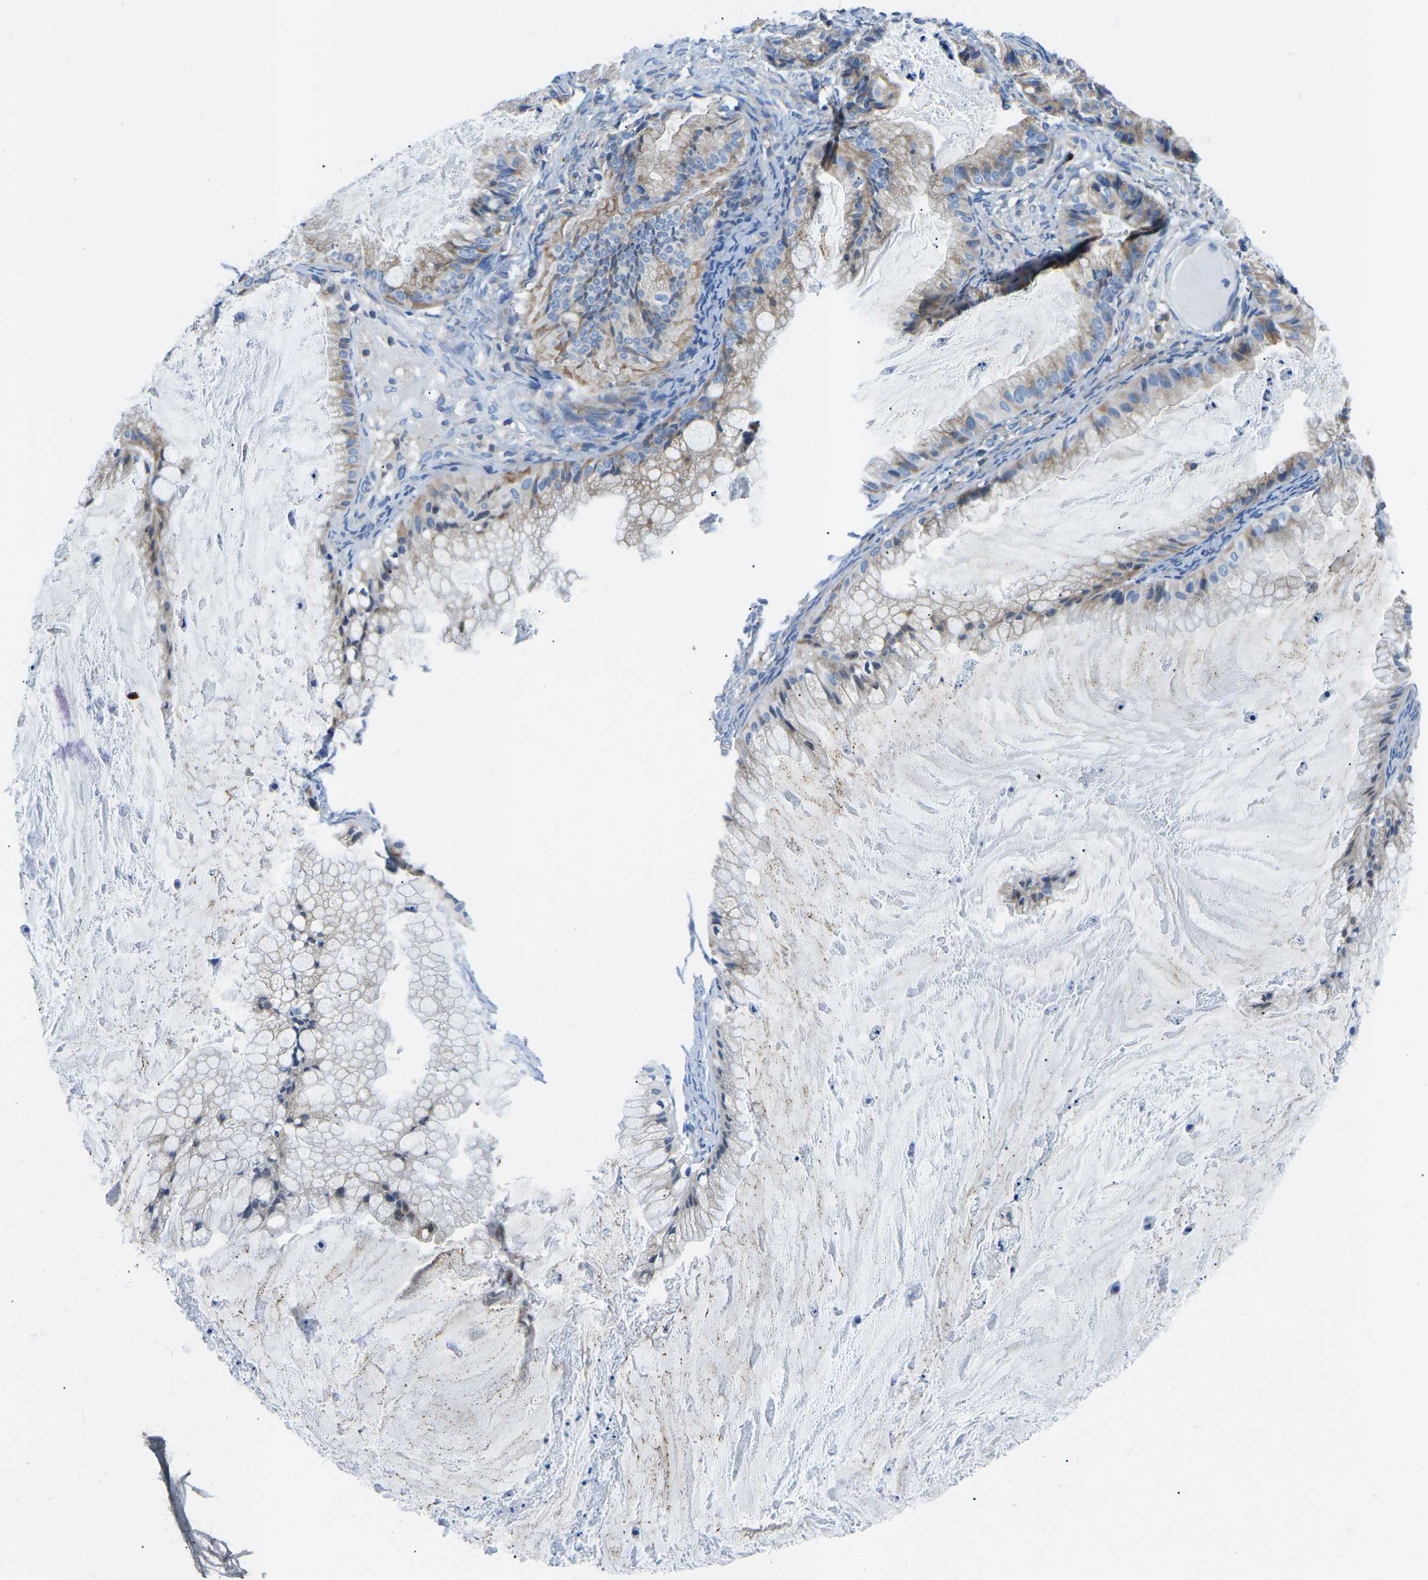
{"staining": {"intensity": "weak", "quantity": "<25%", "location": "cytoplasmic/membranous"}, "tissue": "ovarian cancer", "cell_type": "Tumor cells", "image_type": "cancer", "snomed": [{"axis": "morphology", "description": "Cystadenocarcinoma, mucinous, NOS"}, {"axis": "topography", "description": "Ovary"}], "caption": "An immunohistochemistry histopathology image of ovarian cancer is shown. There is no staining in tumor cells of ovarian cancer.", "gene": "MC4R", "patient": {"sex": "female", "age": 57}}